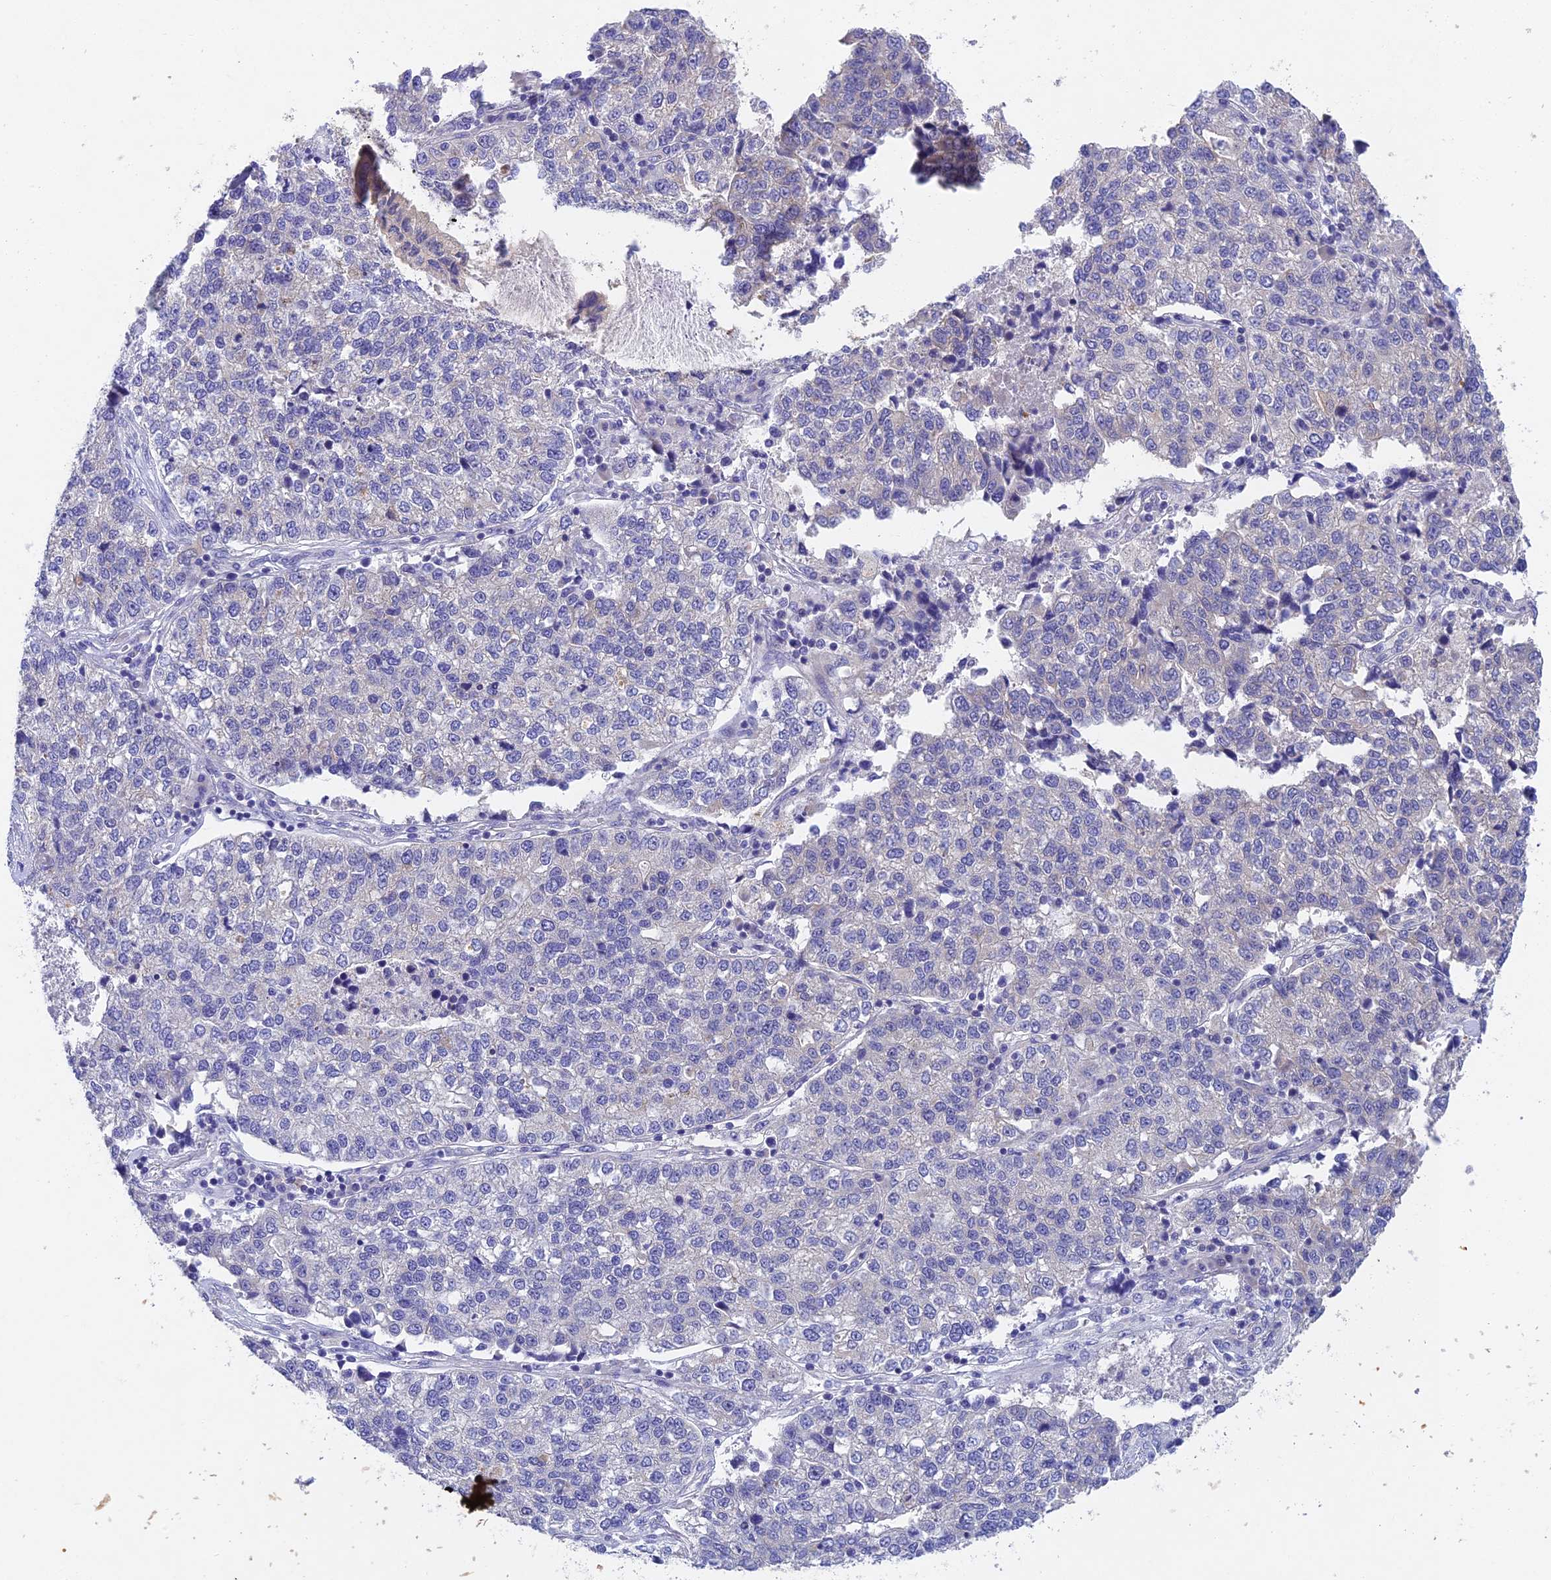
{"staining": {"intensity": "negative", "quantity": "none", "location": "none"}, "tissue": "lung cancer", "cell_type": "Tumor cells", "image_type": "cancer", "snomed": [{"axis": "morphology", "description": "Adenocarcinoma, NOS"}, {"axis": "topography", "description": "Lung"}], "caption": "Immunohistochemical staining of human adenocarcinoma (lung) exhibits no significant positivity in tumor cells.", "gene": "NSMCE1", "patient": {"sex": "male", "age": 49}}